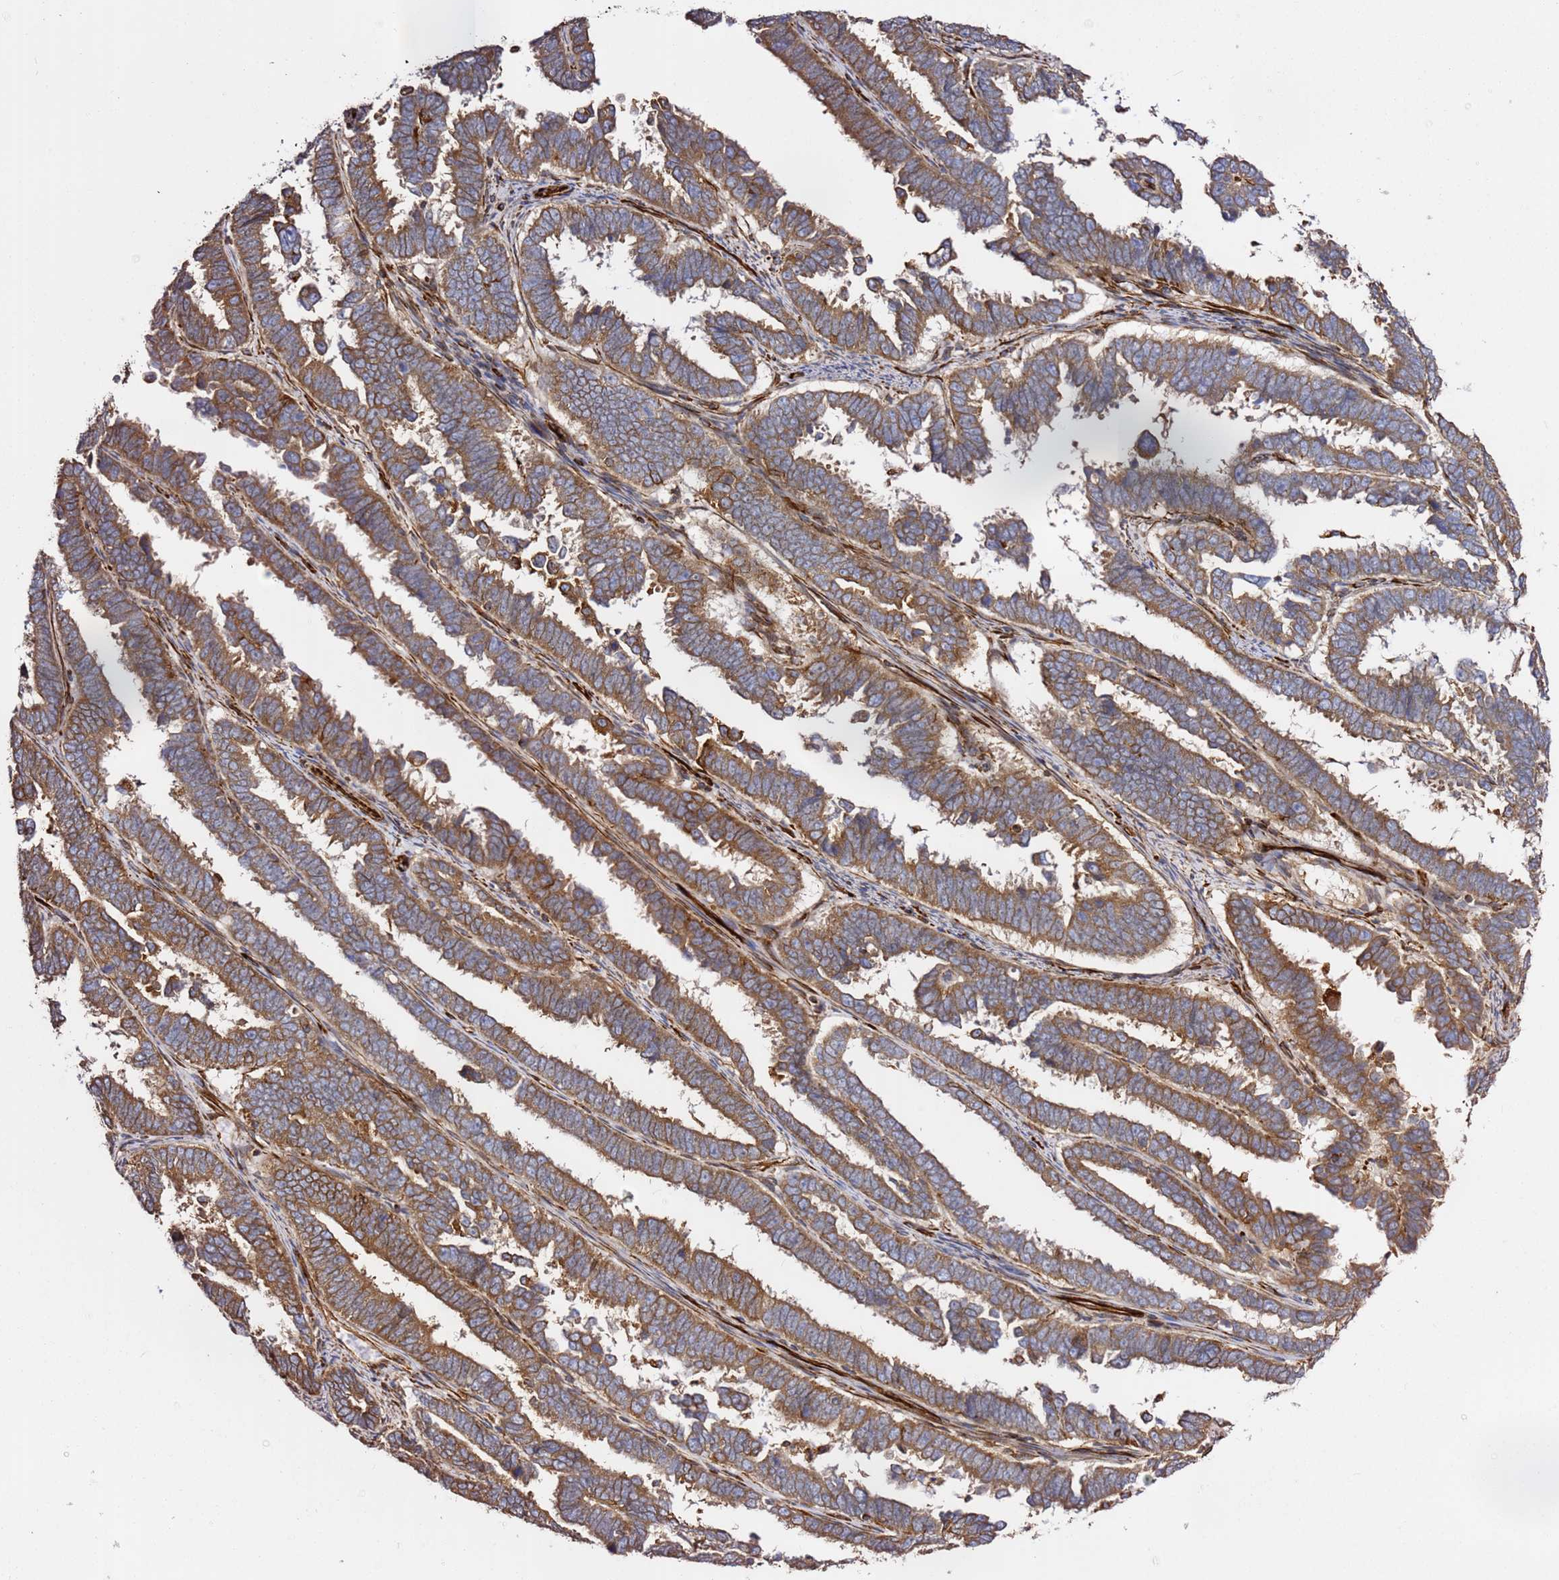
{"staining": {"intensity": "moderate", "quantity": ">75%", "location": "cytoplasmic/membranous"}, "tissue": "endometrial cancer", "cell_type": "Tumor cells", "image_type": "cancer", "snomed": [{"axis": "morphology", "description": "Adenocarcinoma, NOS"}, {"axis": "topography", "description": "Endometrium"}], "caption": "About >75% of tumor cells in human adenocarcinoma (endometrial) exhibit moderate cytoplasmic/membranous protein expression as visualized by brown immunohistochemical staining.", "gene": "MRGPRE", "patient": {"sex": "female", "age": 75}}